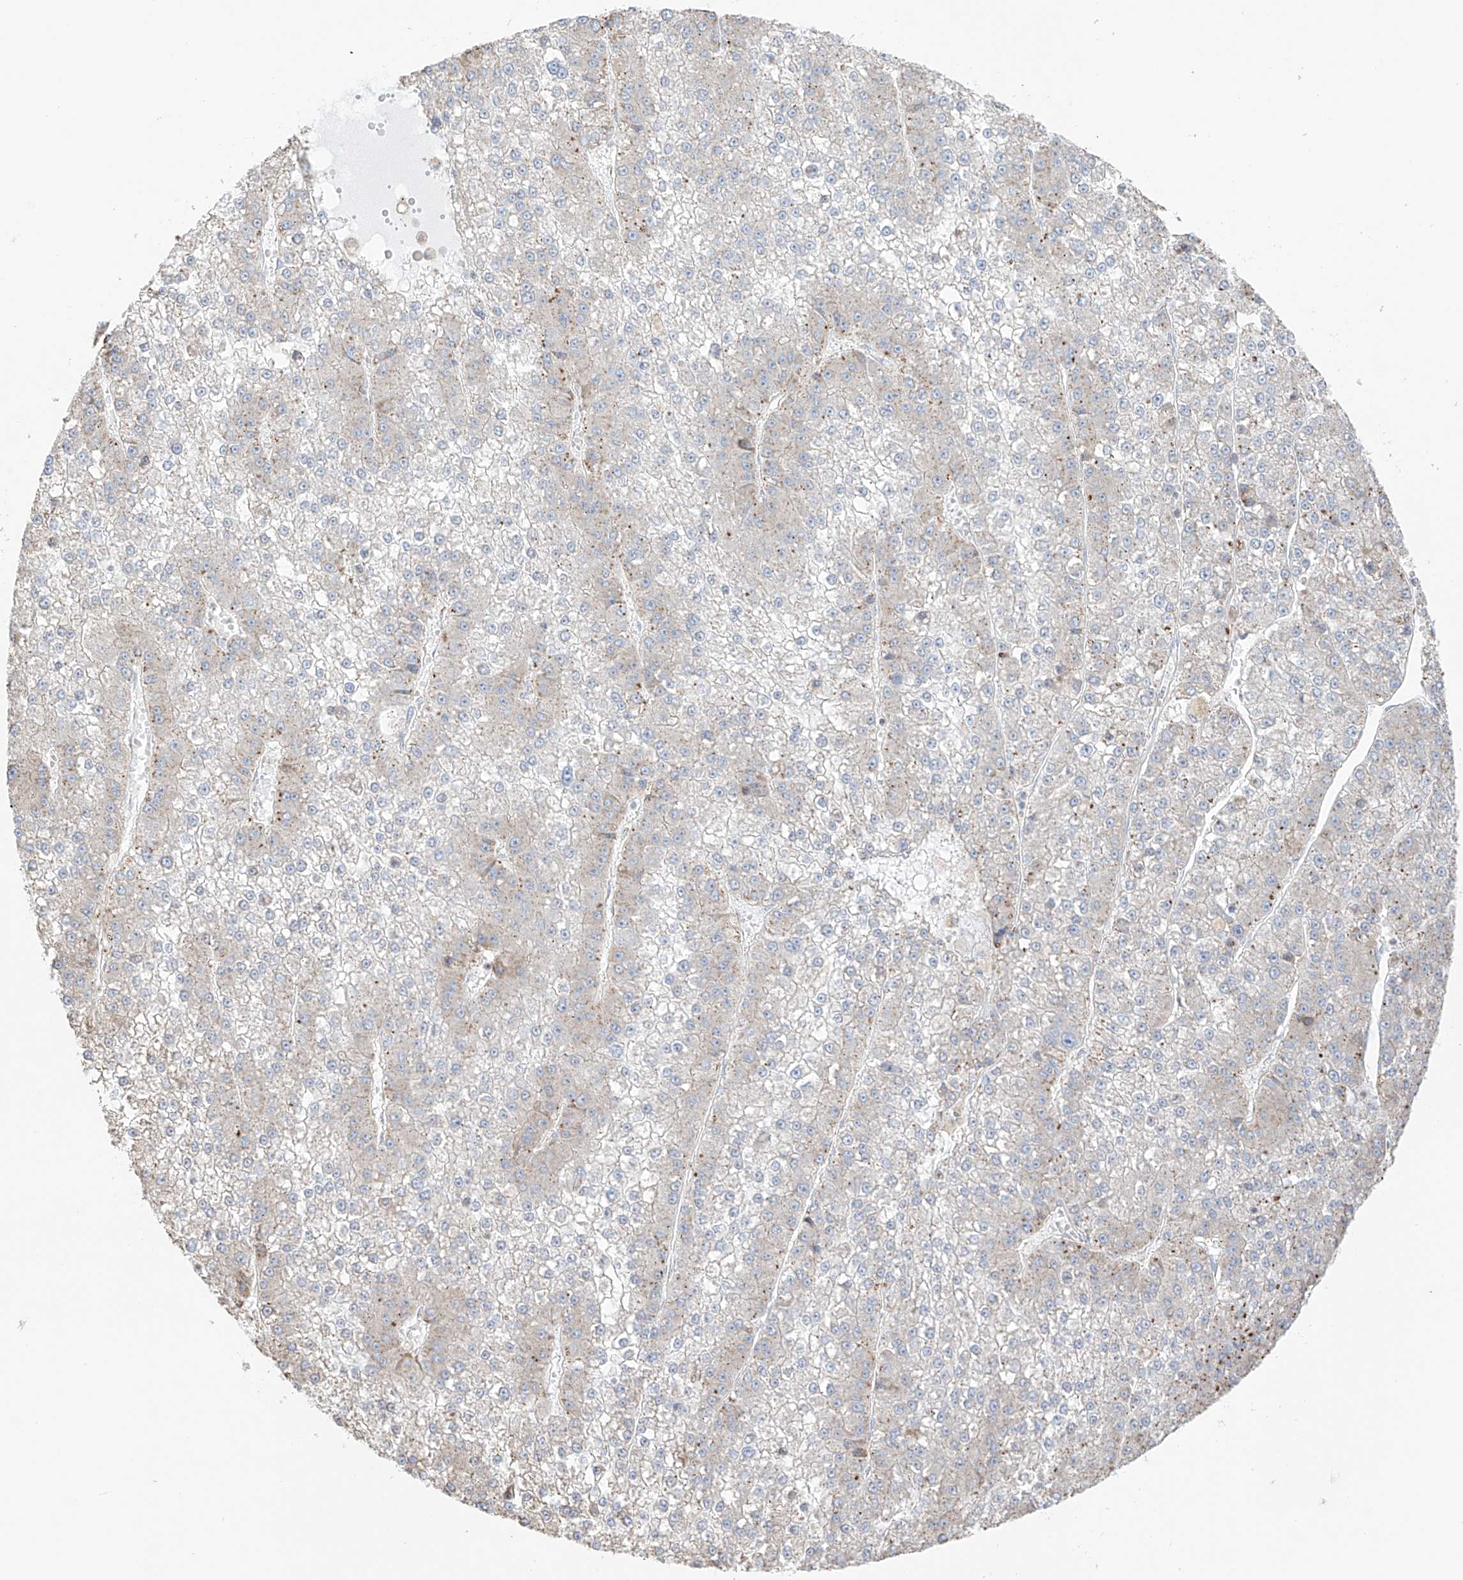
{"staining": {"intensity": "negative", "quantity": "none", "location": "none"}, "tissue": "liver cancer", "cell_type": "Tumor cells", "image_type": "cancer", "snomed": [{"axis": "morphology", "description": "Carcinoma, Hepatocellular, NOS"}, {"axis": "topography", "description": "Liver"}], "caption": "Liver cancer stained for a protein using IHC displays no staining tumor cells.", "gene": "XKR3", "patient": {"sex": "female", "age": 73}}